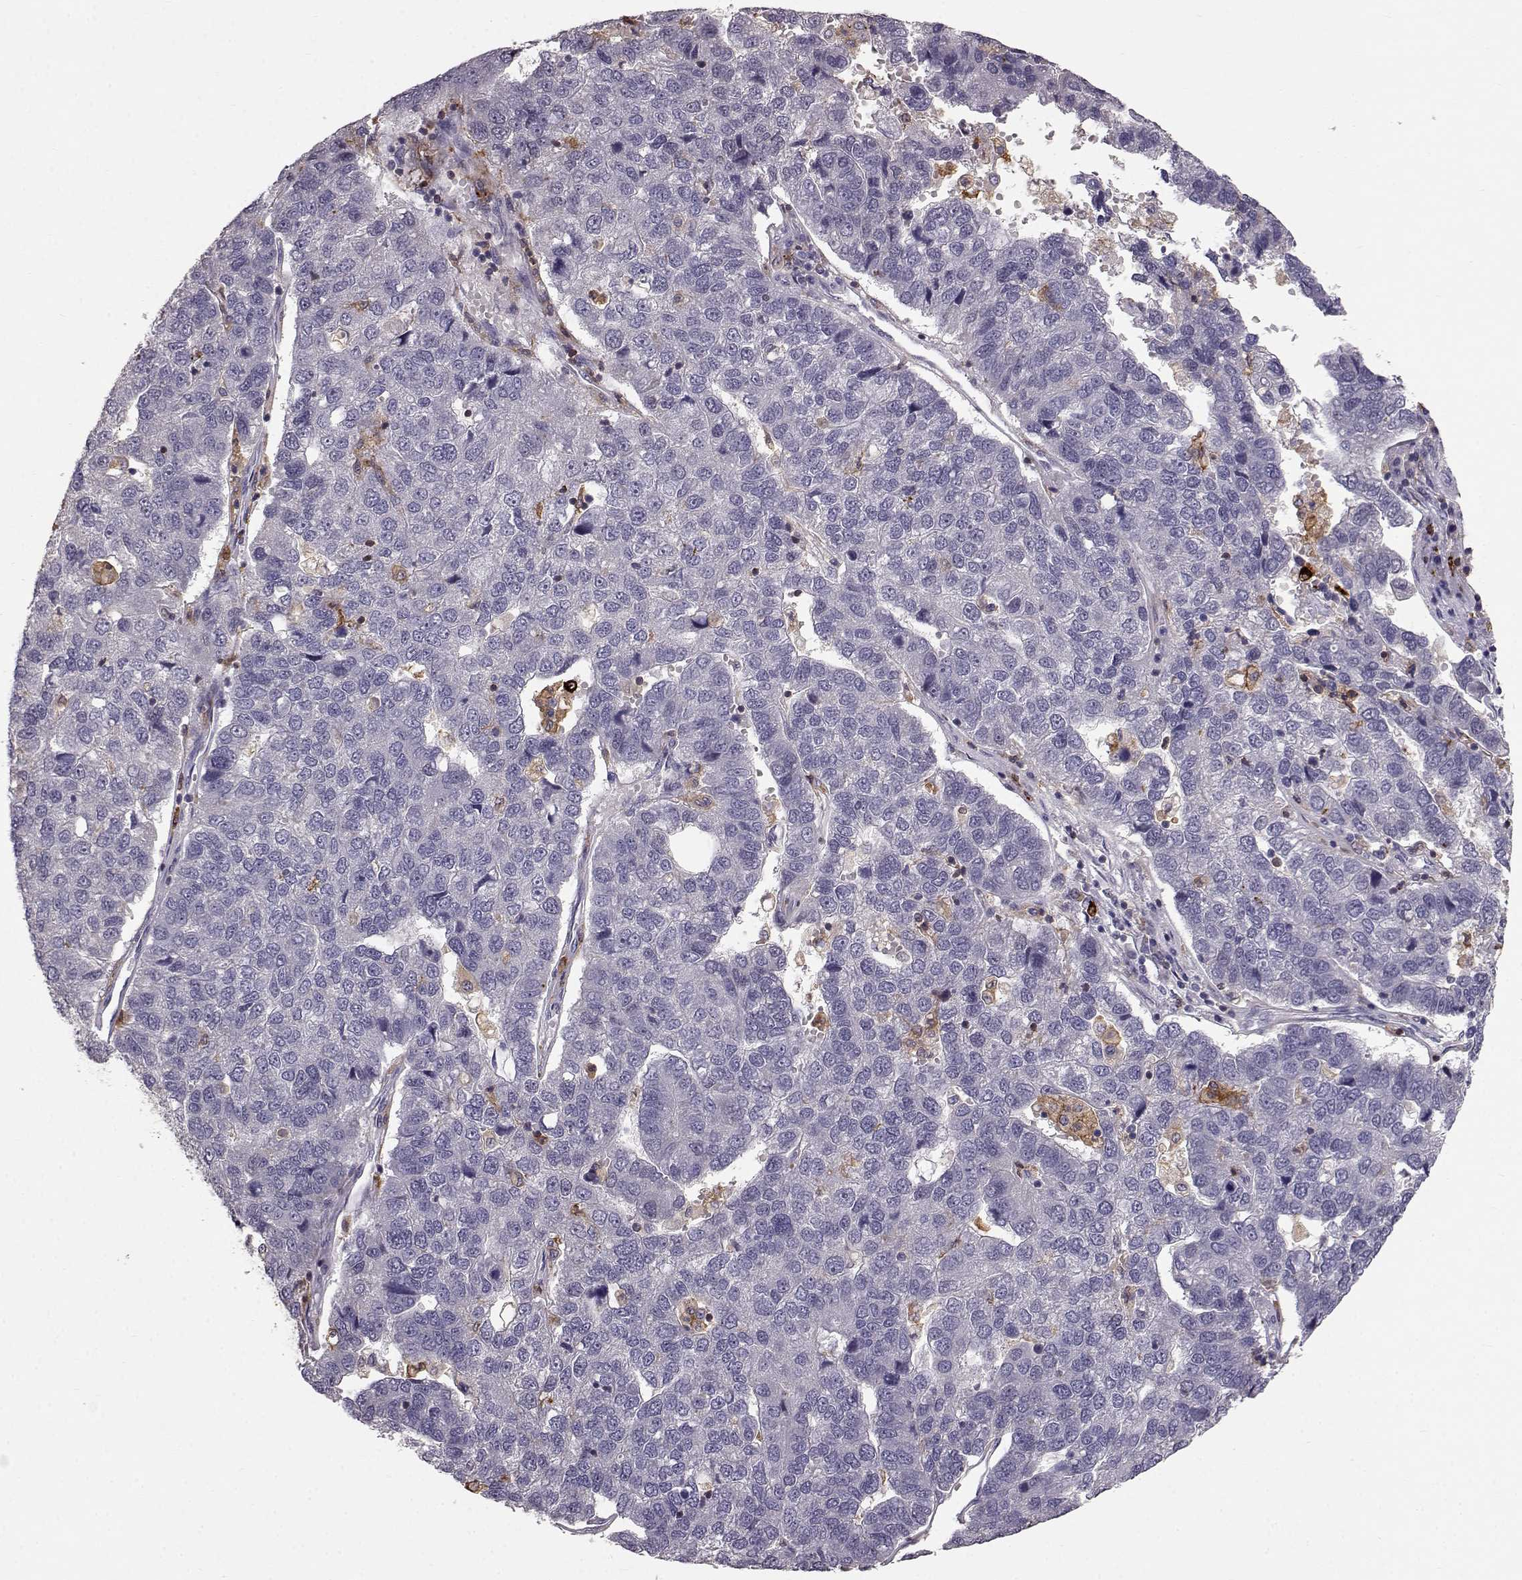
{"staining": {"intensity": "negative", "quantity": "none", "location": "none"}, "tissue": "pancreatic cancer", "cell_type": "Tumor cells", "image_type": "cancer", "snomed": [{"axis": "morphology", "description": "Adenocarcinoma, NOS"}, {"axis": "topography", "description": "Pancreas"}], "caption": "Immunohistochemistry (IHC) of human pancreatic adenocarcinoma demonstrates no staining in tumor cells. (Brightfield microscopy of DAB IHC at high magnification).", "gene": "CCNF", "patient": {"sex": "female", "age": 61}}